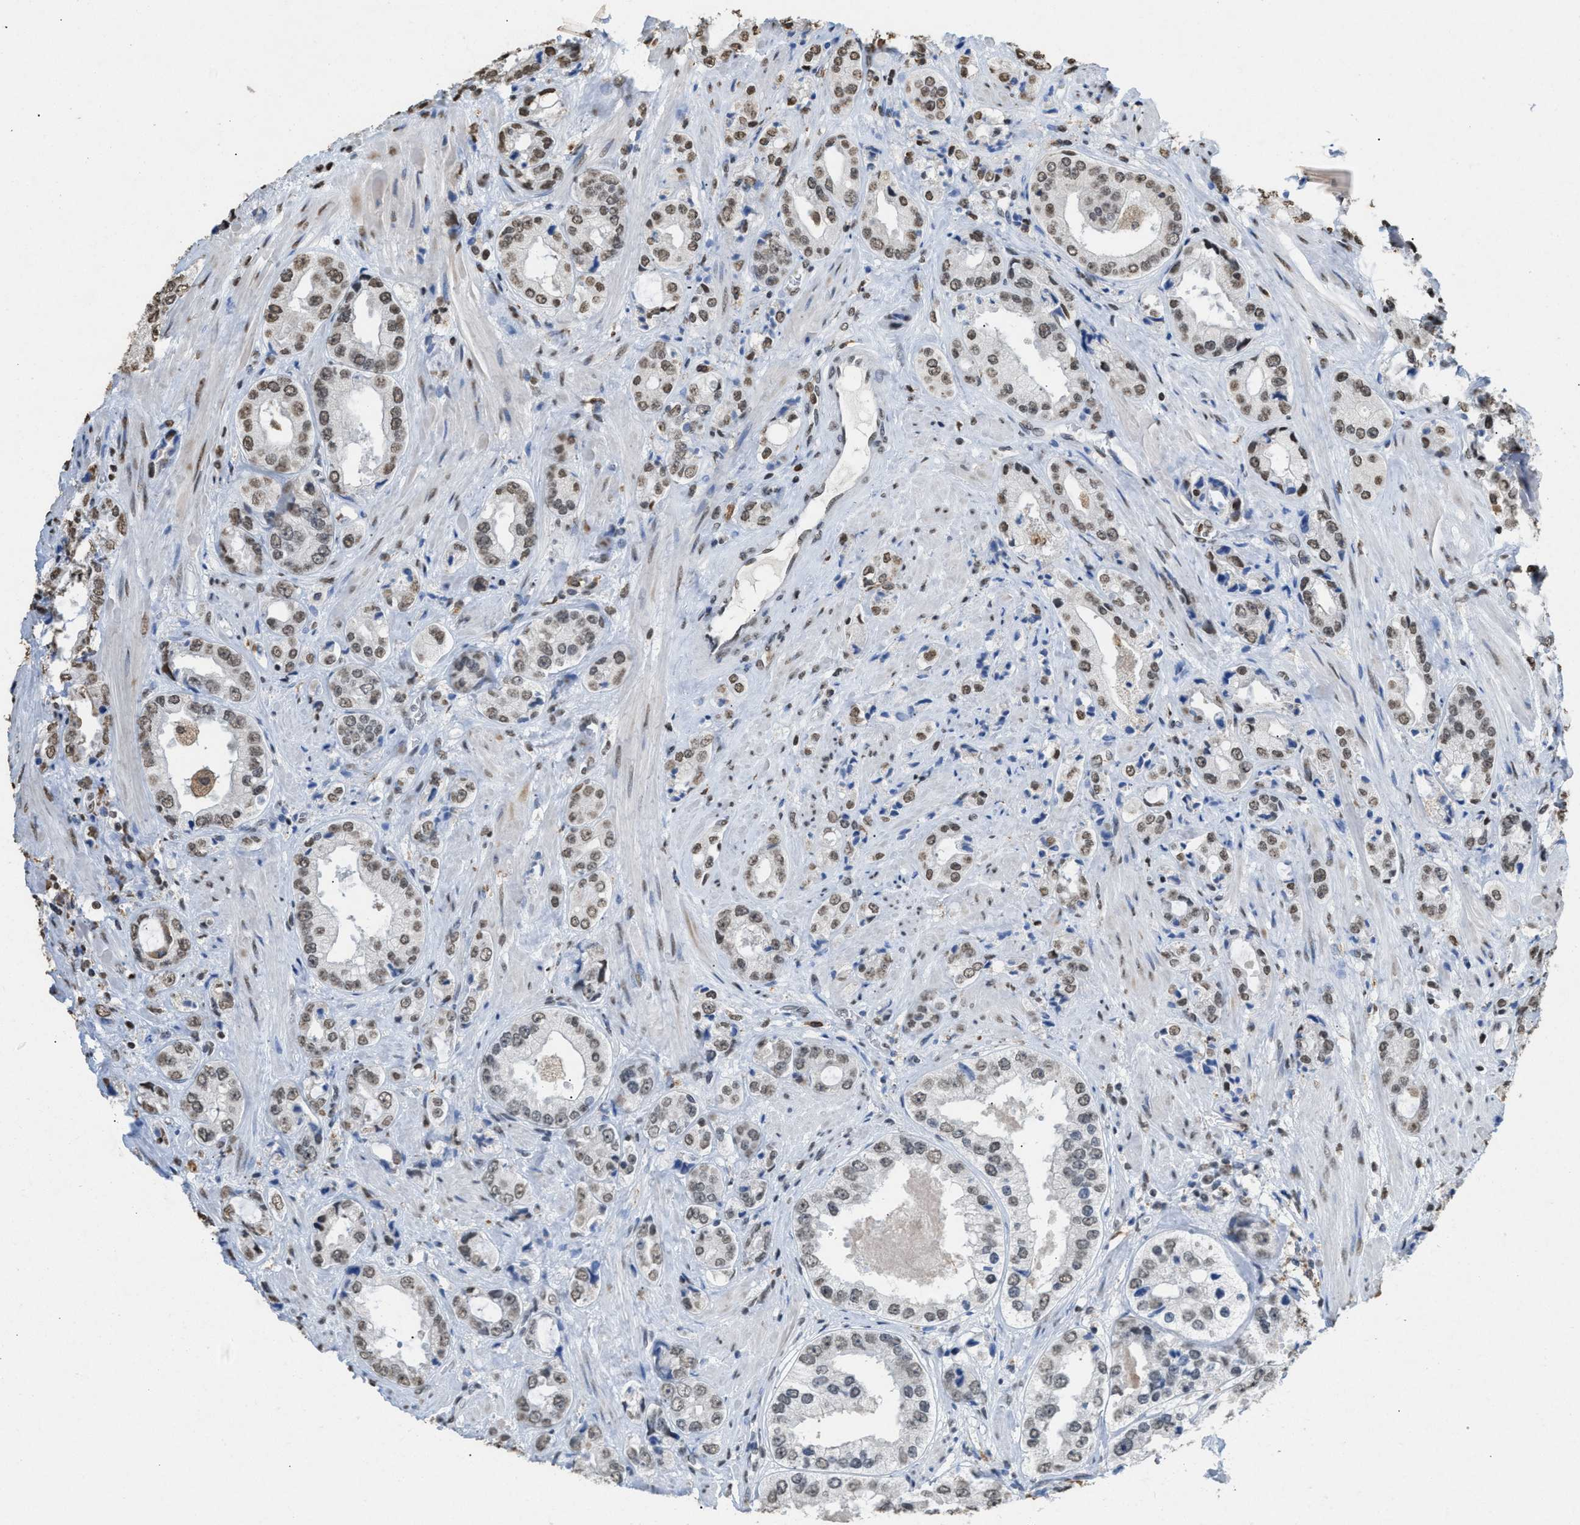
{"staining": {"intensity": "weak", "quantity": ">75%", "location": "nuclear"}, "tissue": "prostate cancer", "cell_type": "Tumor cells", "image_type": "cancer", "snomed": [{"axis": "morphology", "description": "Adenocarcinoma, High grade"}, {"axis": "topography", "description": "Prostate"}], "caption": "Prostate cancer (high-grade adenocarcinoma) stained with IHC reveals weak nuclear staining in approximately >75% of tumor cells.", "gene": "NUP88", "patient": {"sex": "male", "age": 61}}